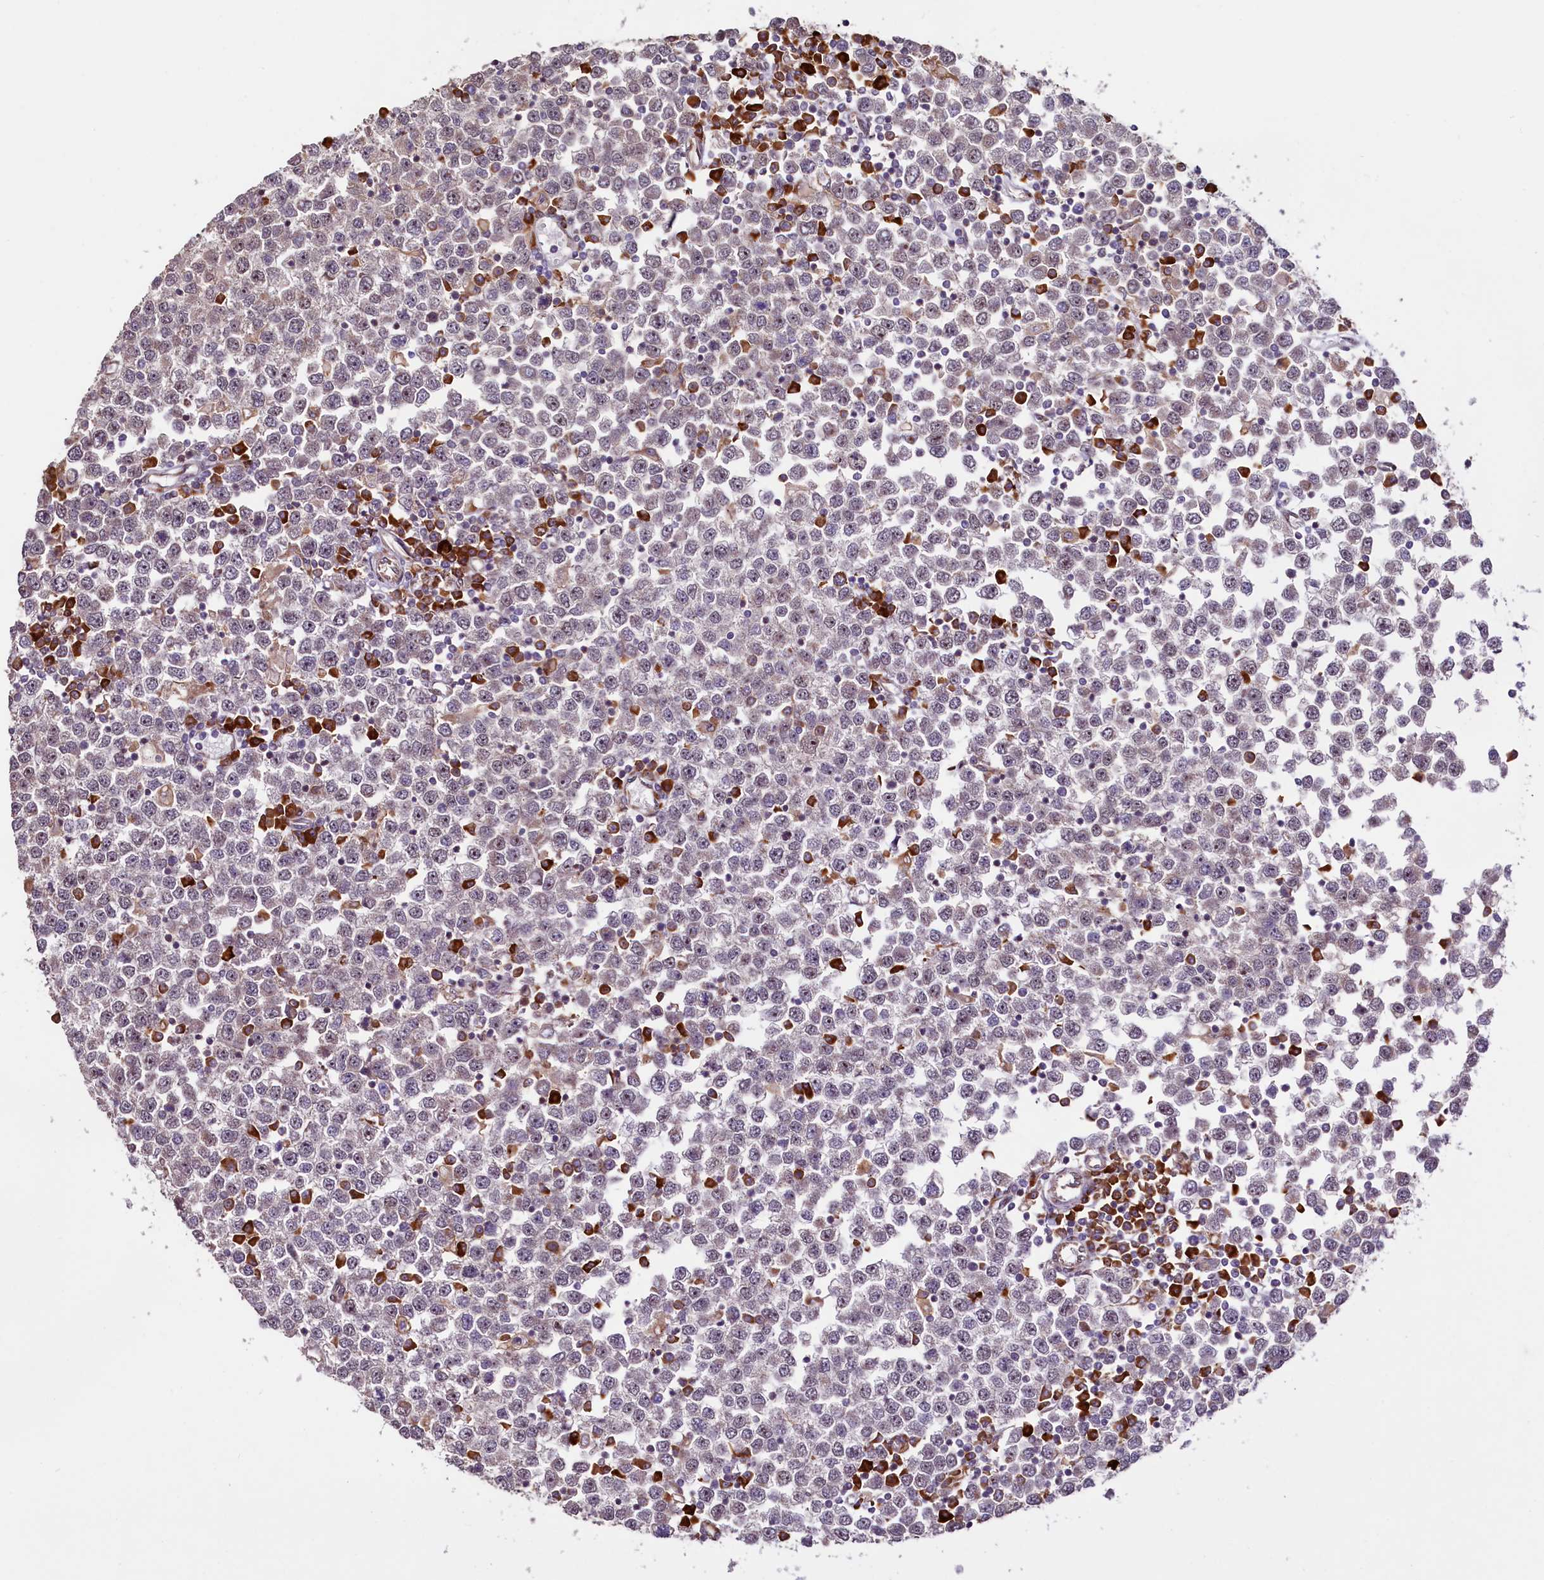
{"staining": {"intensity": "negative", "quantity": "none", "location": "none"}, "tissue": "testis cancer", "cell_type": "Tumor cells", "image_type": "cancer", "snomed": [{"axis": "morphology", "description": "Seminoma, NOS"}, {"axis": "topography", "description": "Testis"}], "caption": "This micrograph is of testis cancer stained with immunohistochemistry to label a protein in brown with the nuclei are counter-stained blue. There is no positivity in tumor cells.", "gene": "C5orf15", "patient": {"sex": "male", "age": 65}}